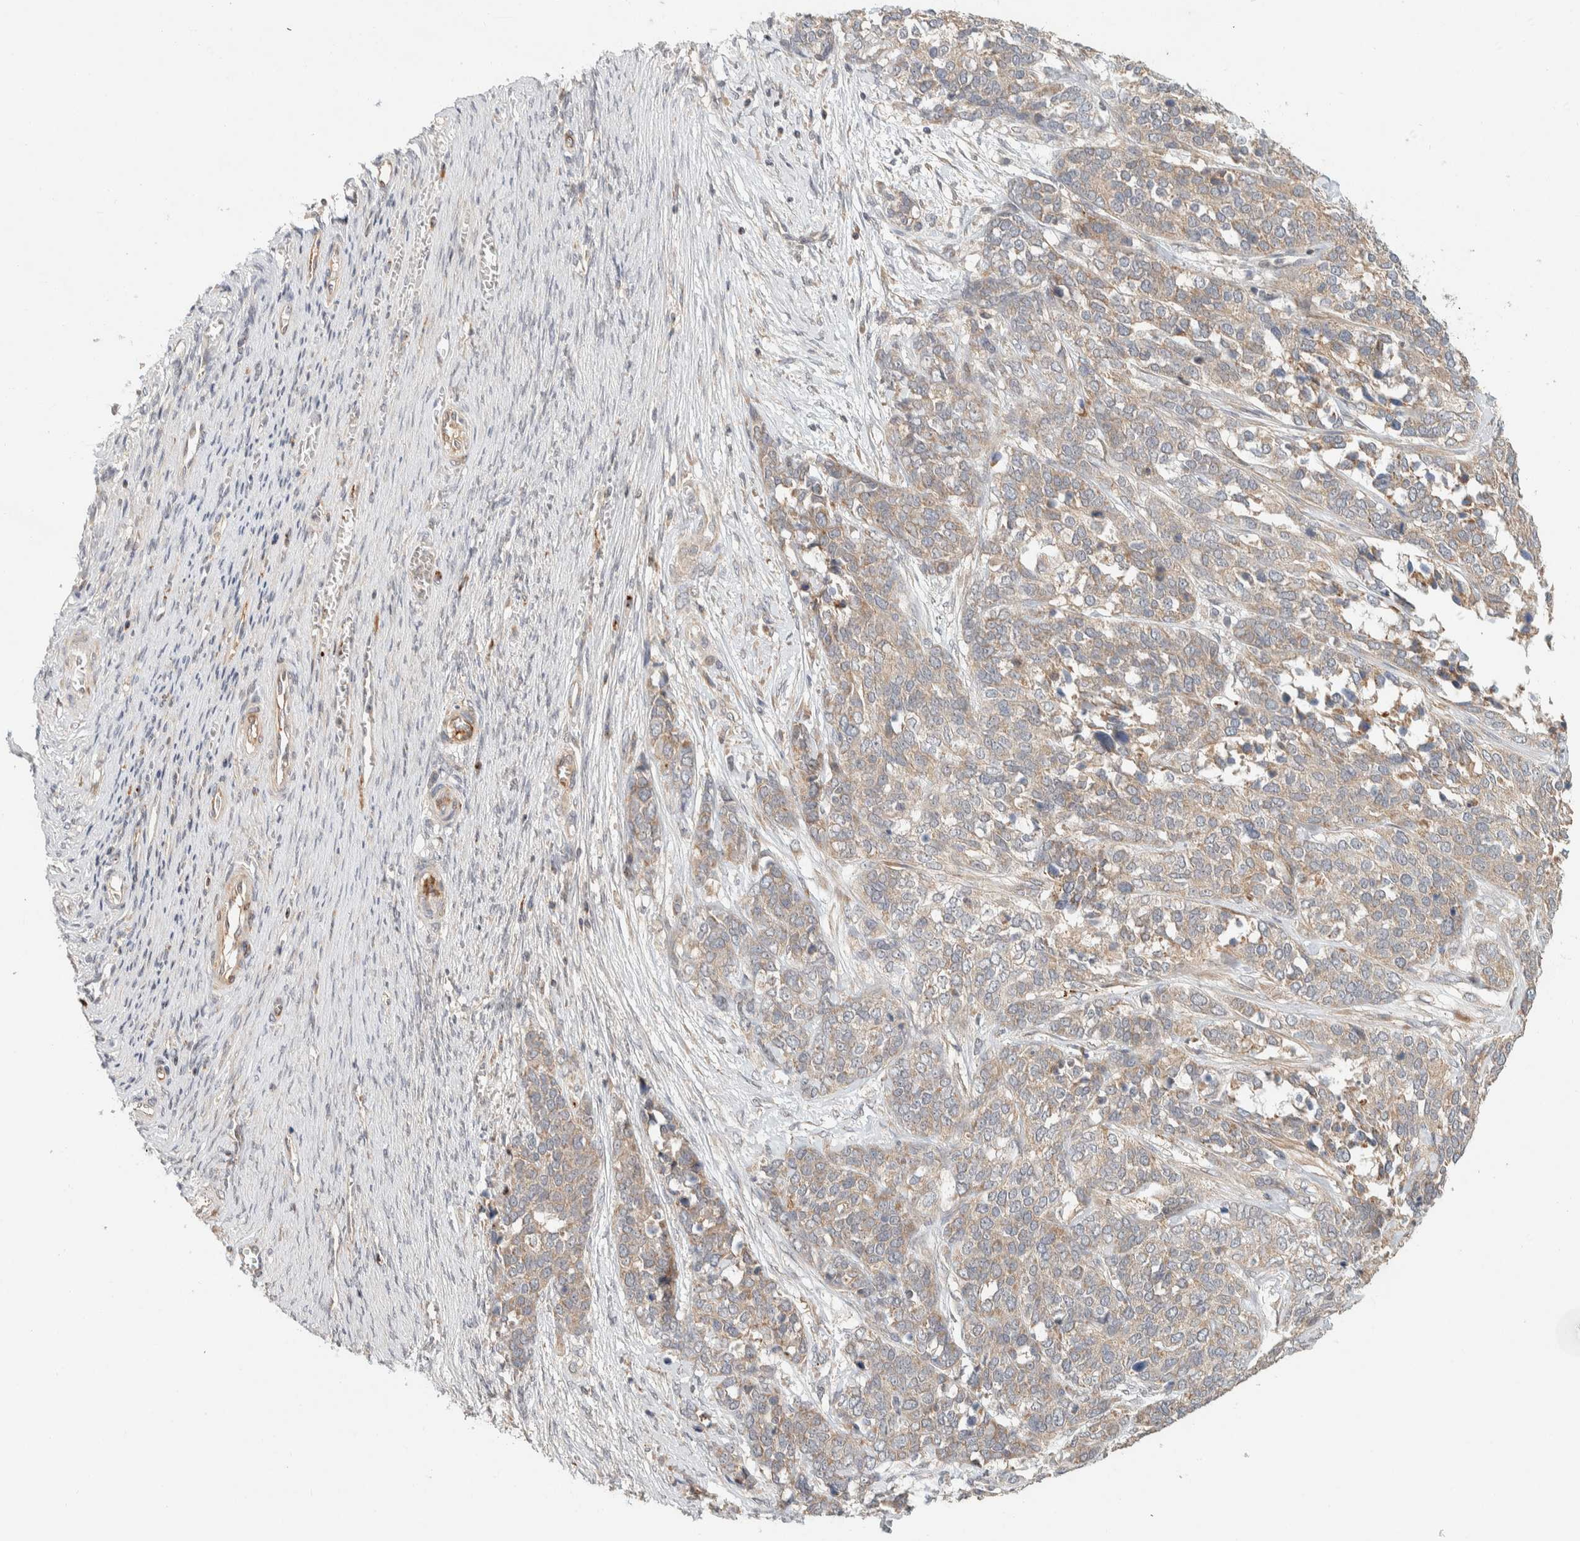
{"staining": {"intensity": "weak", "quantity": ">75%", "location": "cytoplasmic/membranous"}, "tissue": "ovarian cancer", "cell_type": "Tumor cells", "image_type": "cancer", "snomed": [{"axis": "morphology", "description": "Cystadenocarcinoma, serous, NOS"}, {"axis": "topography", "description": "Ovary"}], "caption": "Weak cytoplasmic/membranous positivity for a protein is present in approximately >75% of tumor cells of serous cystadenocarcinoma (ovarian) using IHC.", "gene": "KIF9", "patient": {"sex": "female", "age": 44}}